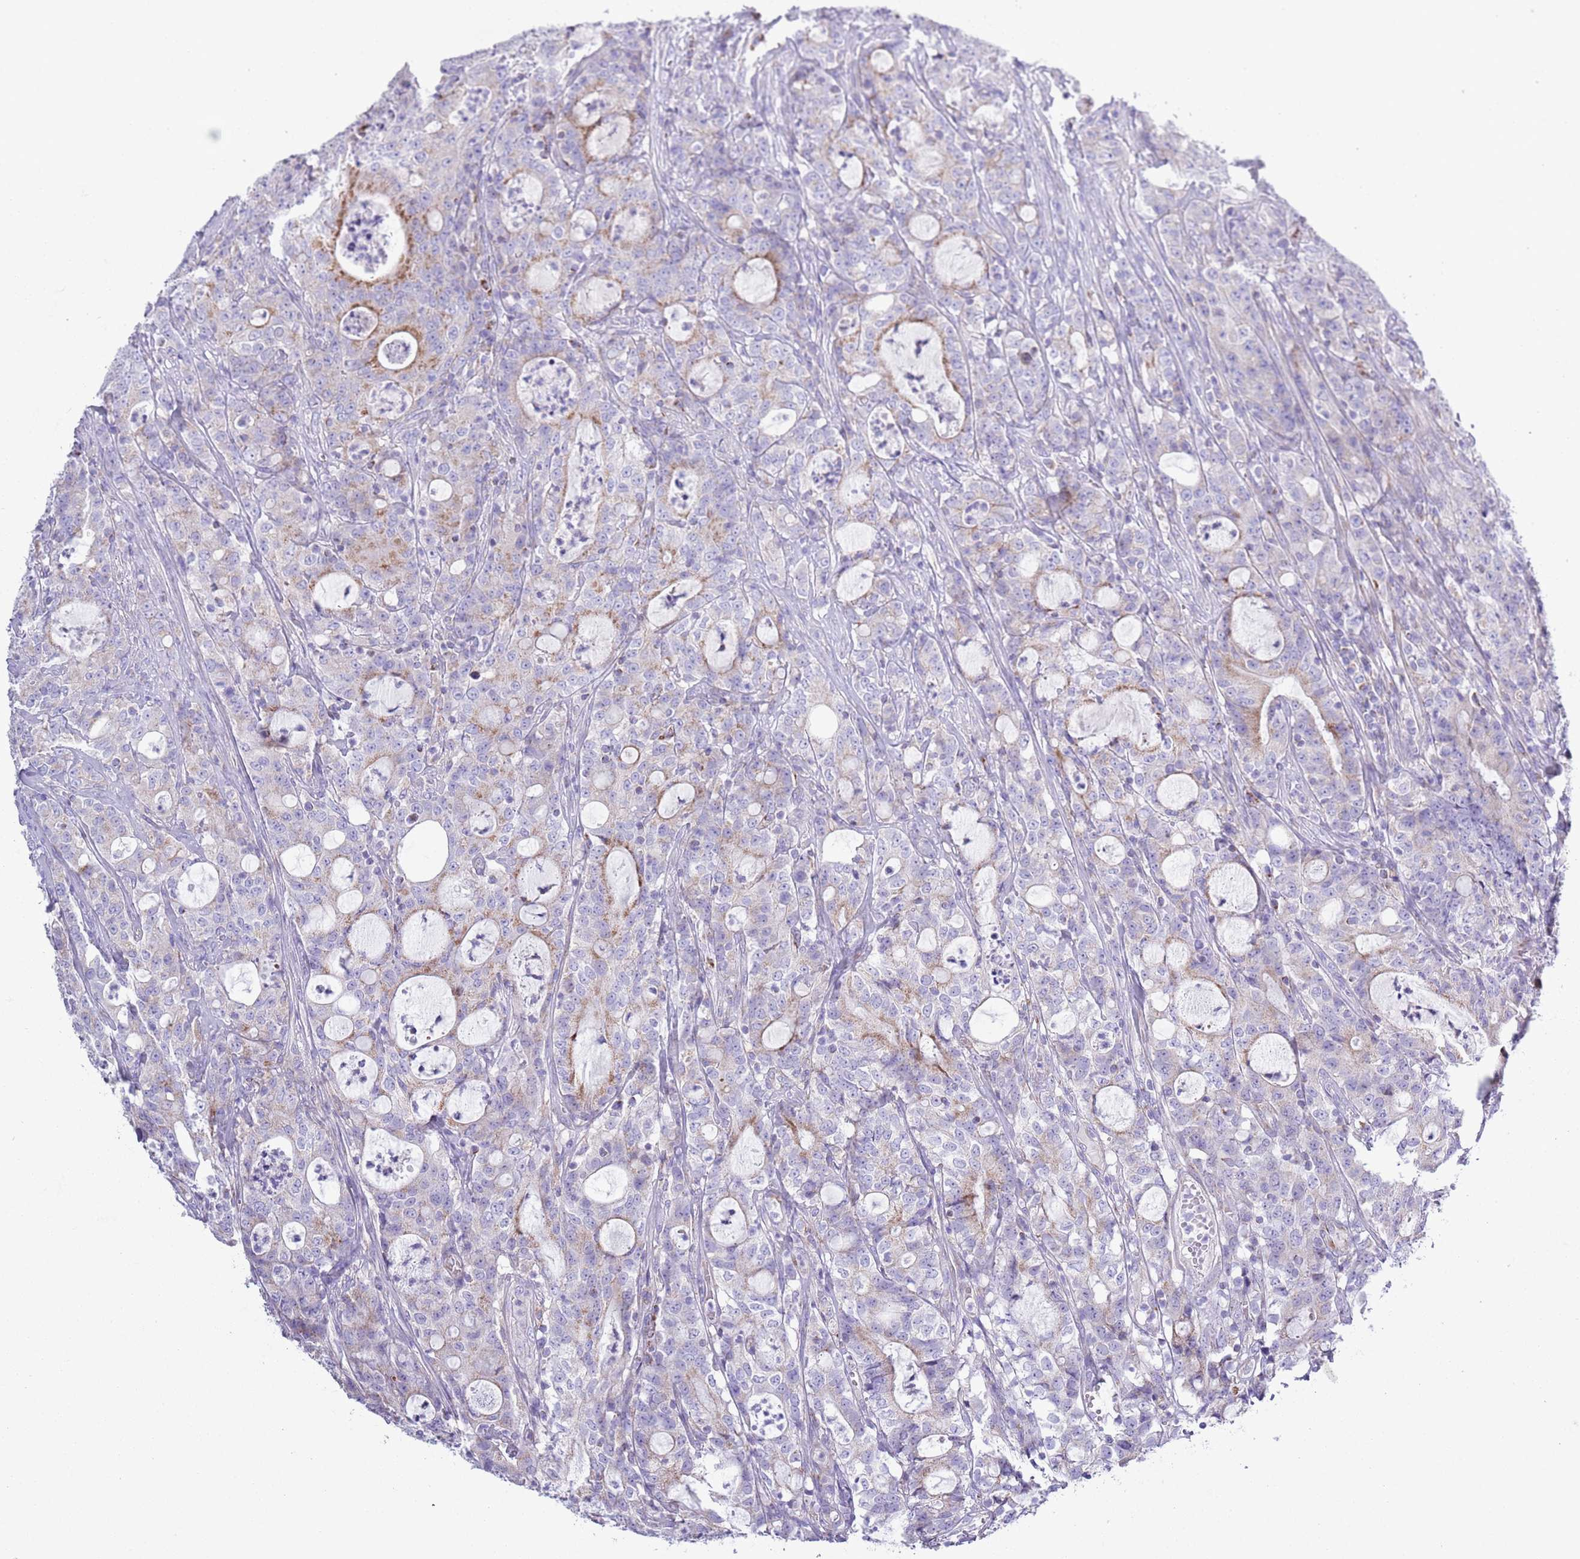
{"staining": {"intensity": "moderate", "quantity": "<25%", "location": "cytoplasmic/membranous"}, "tissue": "colorectal cancer", "cell_type": "Tumor cells", "image_type": "cancer", "snomed": [{"axis": "morphology", "description": "Adenocarcinoma, NOS"}, {"axis": "topography", "description": "Colon"}], "caption": "Brown immunohistochemical staining in human adenocarcinoma (colorectal) shows moderate cytoplasmic/membranous staining in approximately <25% of tumor cells. (DAB (3,3'-diaminobenzidine) IHC, brown staining for protein, blue staining for nuclei).", "gene": "ATP6V1B1", "patient": {"sex": "male", "age": 83}}